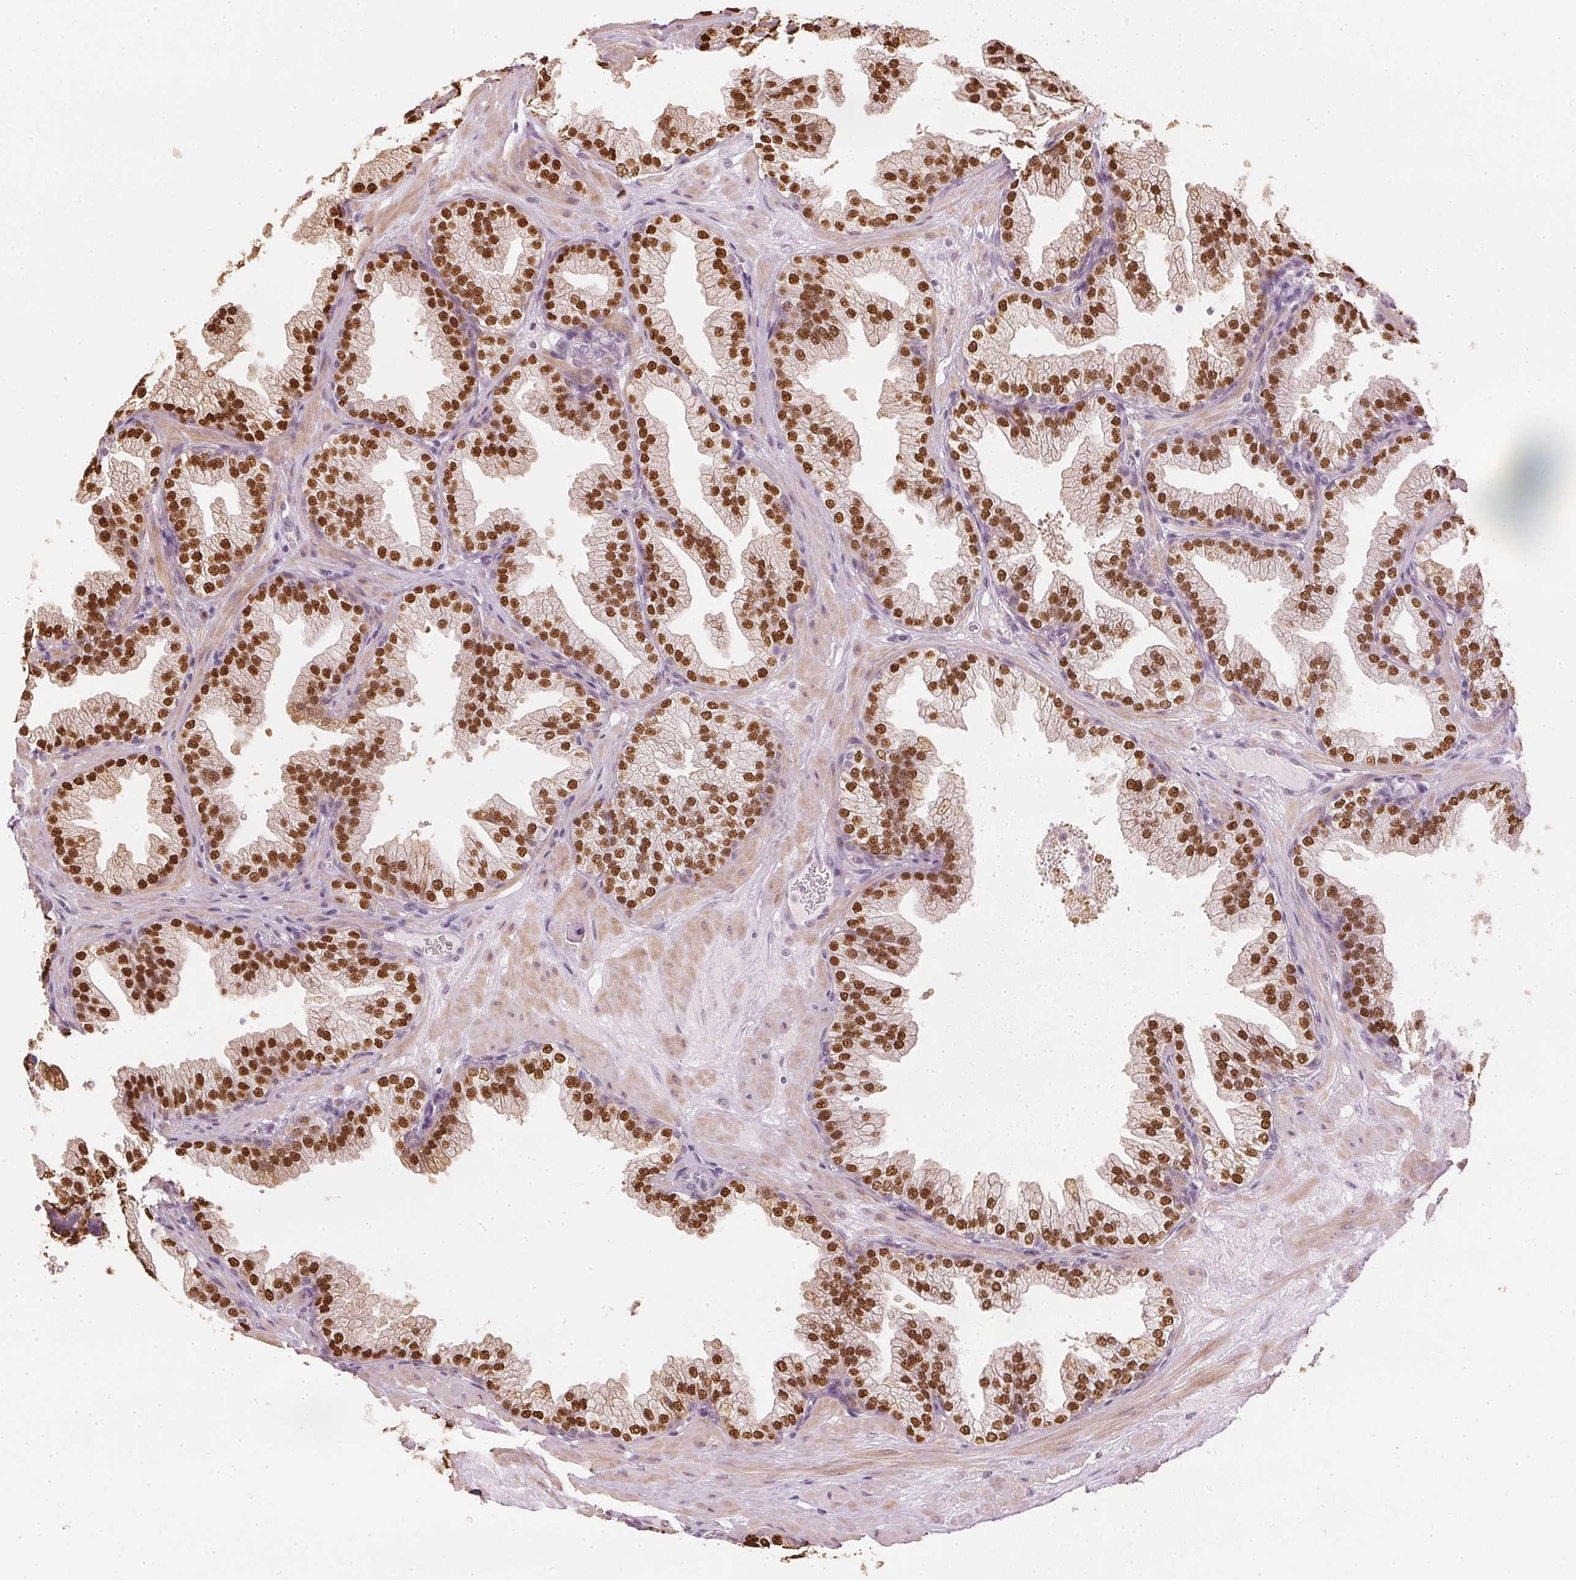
{"staining": {"intensity": "strong", "quantity": ">75%", "location": "nuclear"}, "tissue": "prostate", "cell_type": "Glandular cells", "image_type": "normal", "snomed": [{"axis": "morphology", "description": "Normal tissue, NOS"}, {"axis": "topography", "description": "Prostate"}], "caption": "DAB immunohistochemical staining of normal prostate exhibits strong nuclear protein staining in about >75% of glandular cells.", "gene": "ENSG00000267001", "patient": {"sex": "male", "age": 37}}